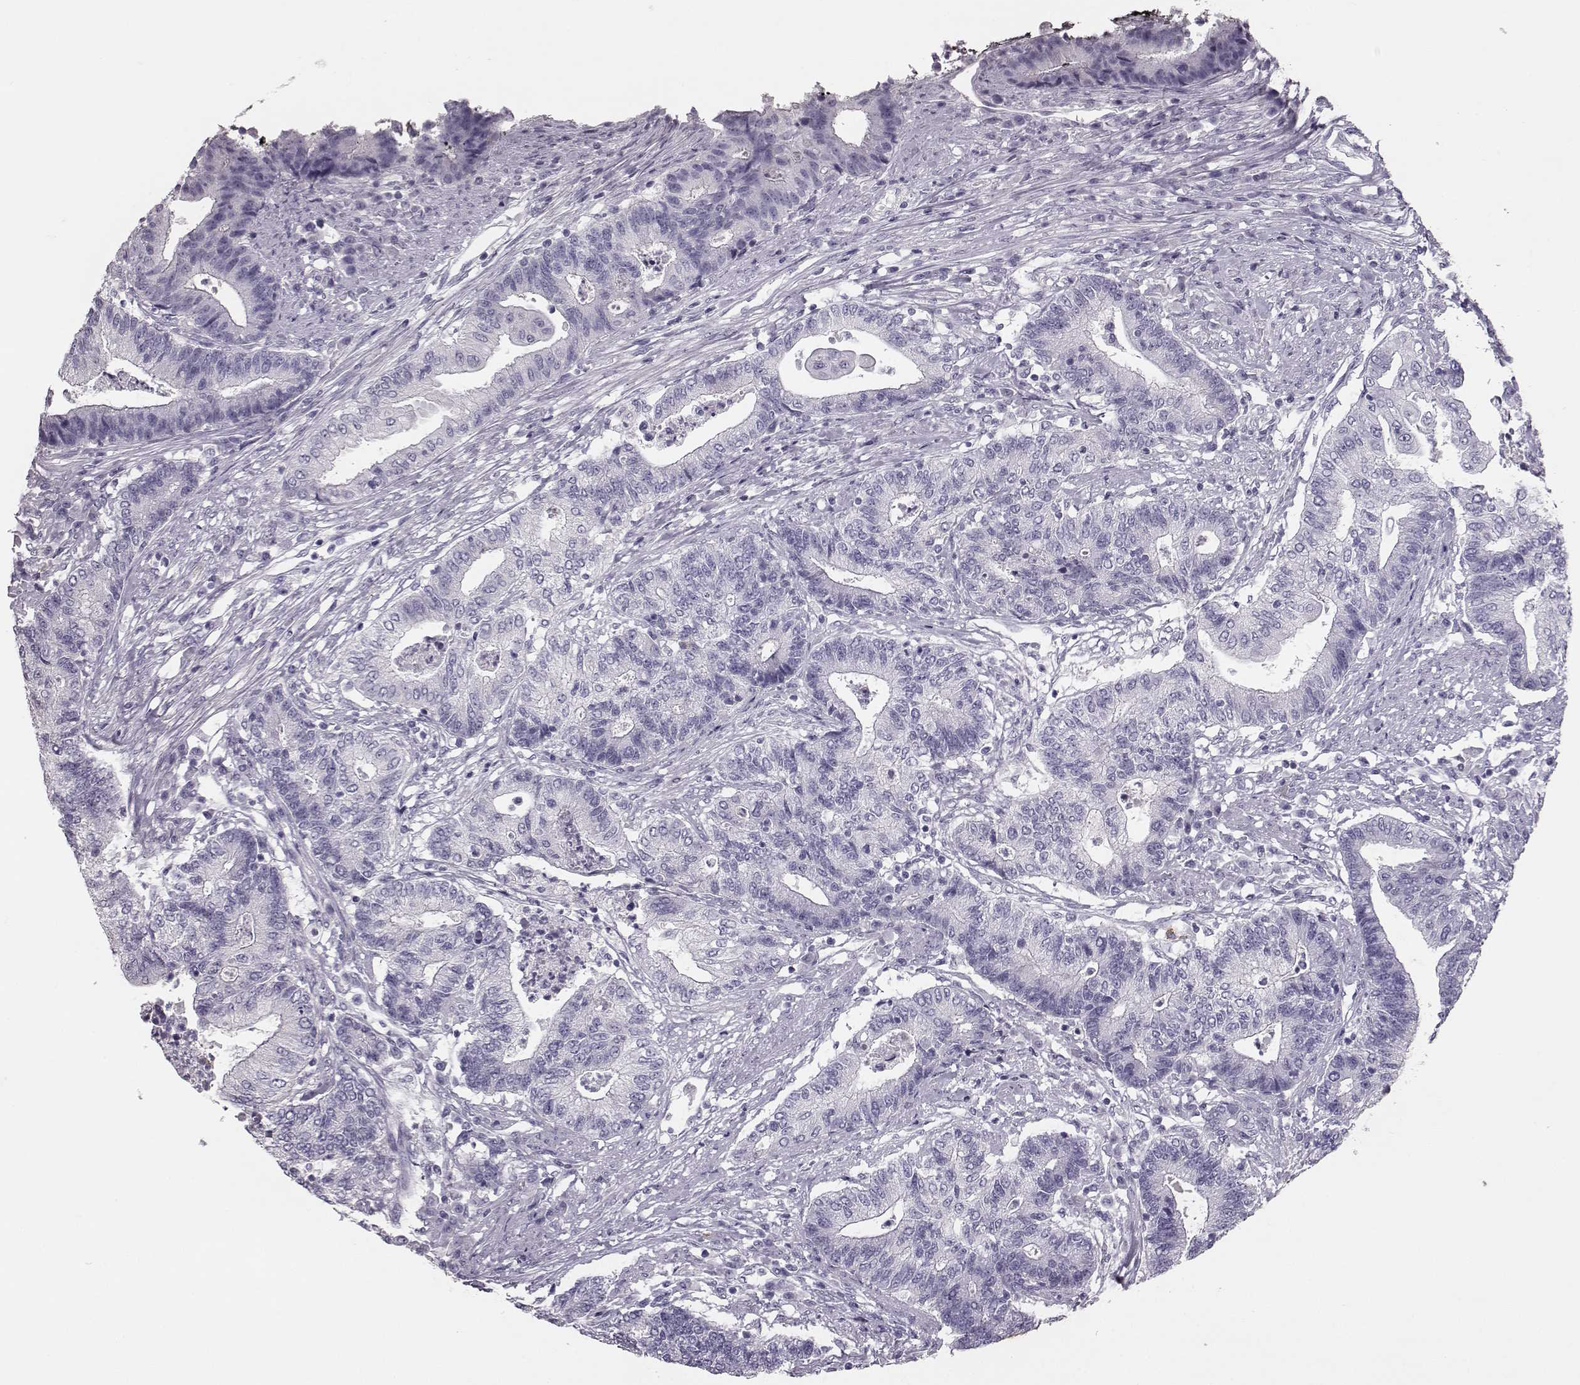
{"staining": {"intensity": "negative", "quantity": "none", "location": "none"}, "tissue": "endometrial cancer", "cell_type": "Tumor cells", "image_type": "cancer", "snomed": [{"axis": "morphology", "description": "Adenocarcinoma, NOS"}, {"axis": "topography", "description": "Uterus"}, {"axis": "topography", "description": "Endometrium"}], "caption": "An image of endometrial cancer stained for a protein displays no brown staining in tumor cells.", "gene": "NPTXR", "patient": {"sex": "female", "age": 54}}